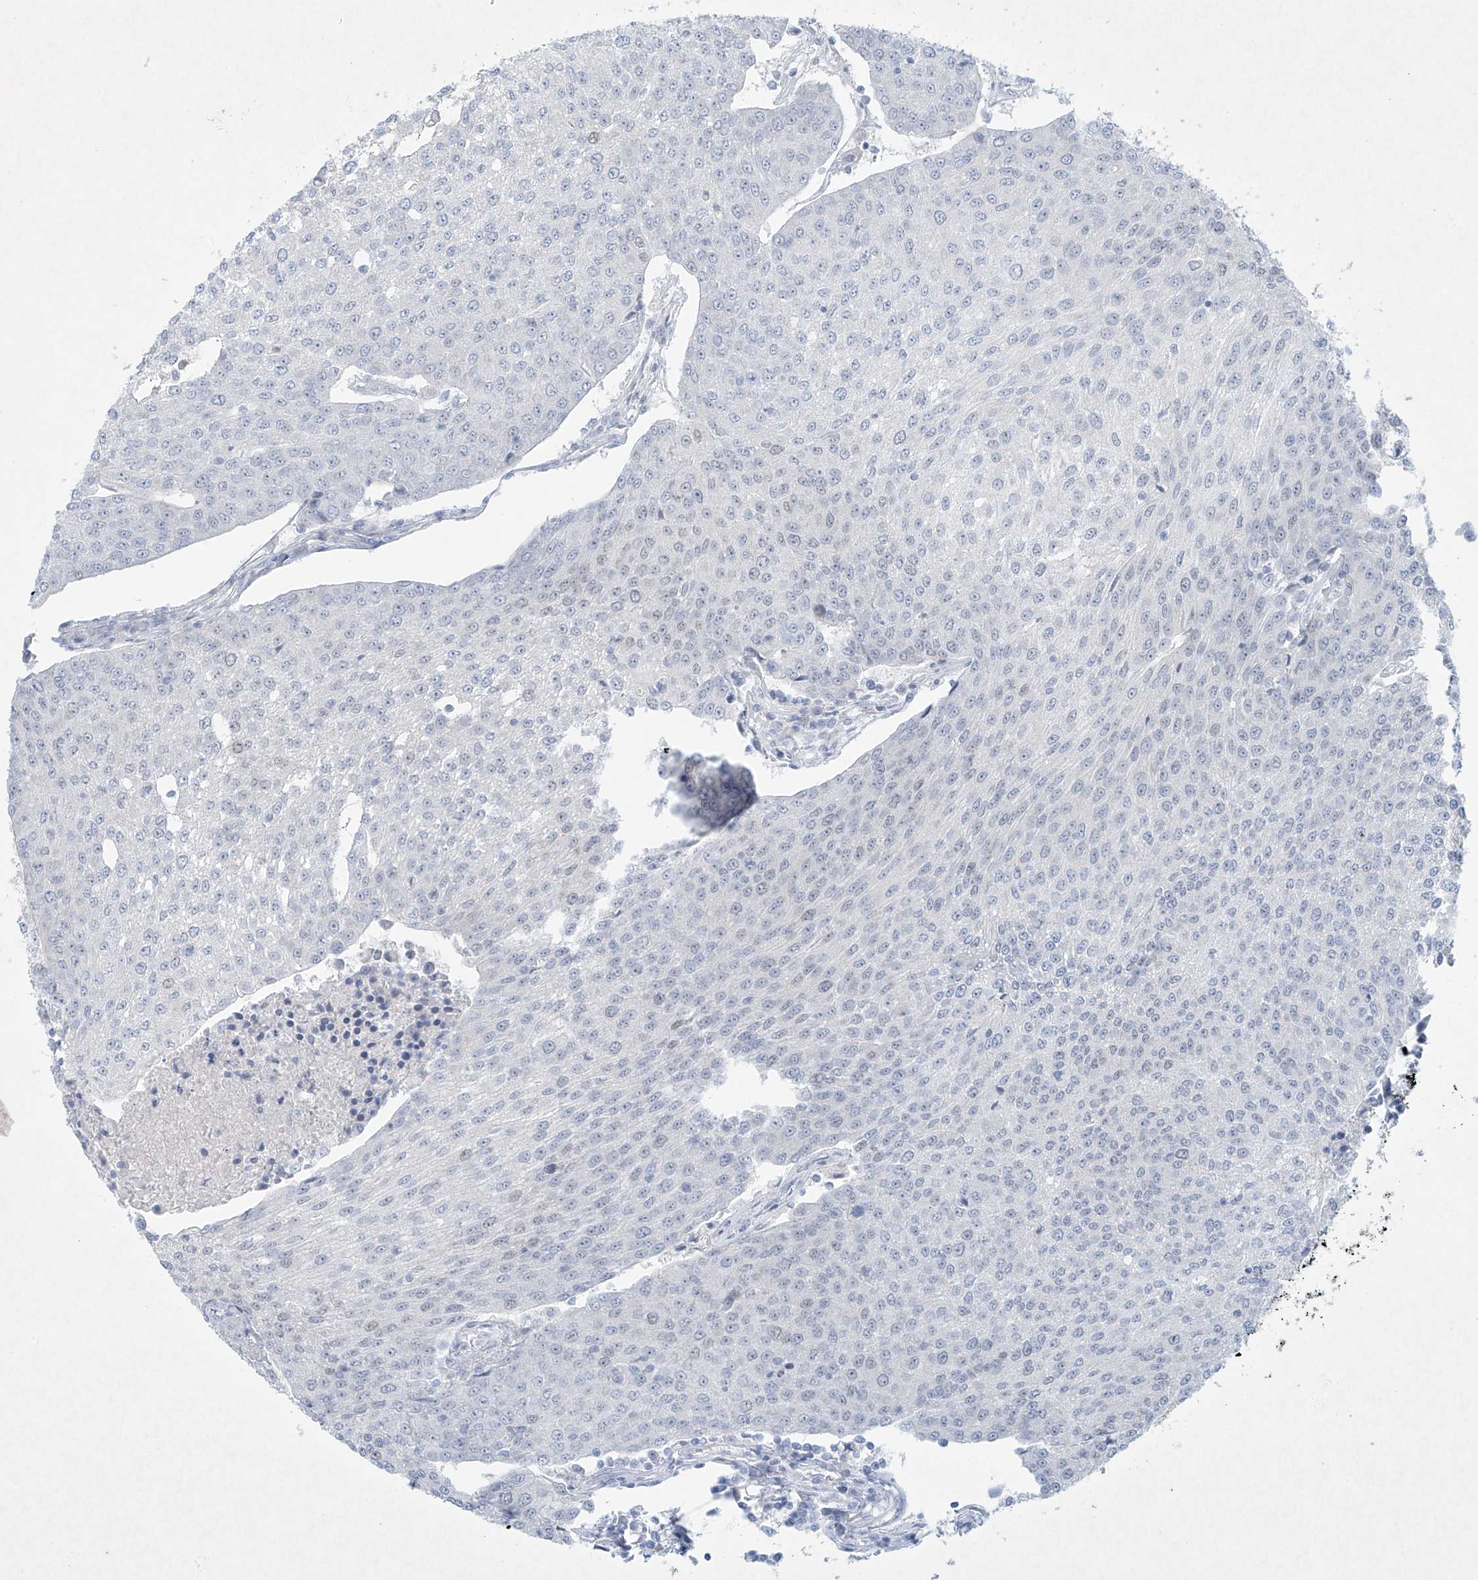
{"staining": {"intensity": "negative", "quantity": "none", "location": "none"}, "tissue": "urothelial cancer", "cell_type": "Tumor cells", "image_type": "cancer", "snomed": [{"axis": "morphology", "description": "Urothelial carcinoma, High grade"}, {"axis": "topography", "description": "Urinary bladder"}], "caption": "The IHC histopathology image has no significant expression in tumor cells of urothelial carcinoma (high-grade) tissue.", "gene": "PAX6", "patient": {"sex": "female", "age": 85}}